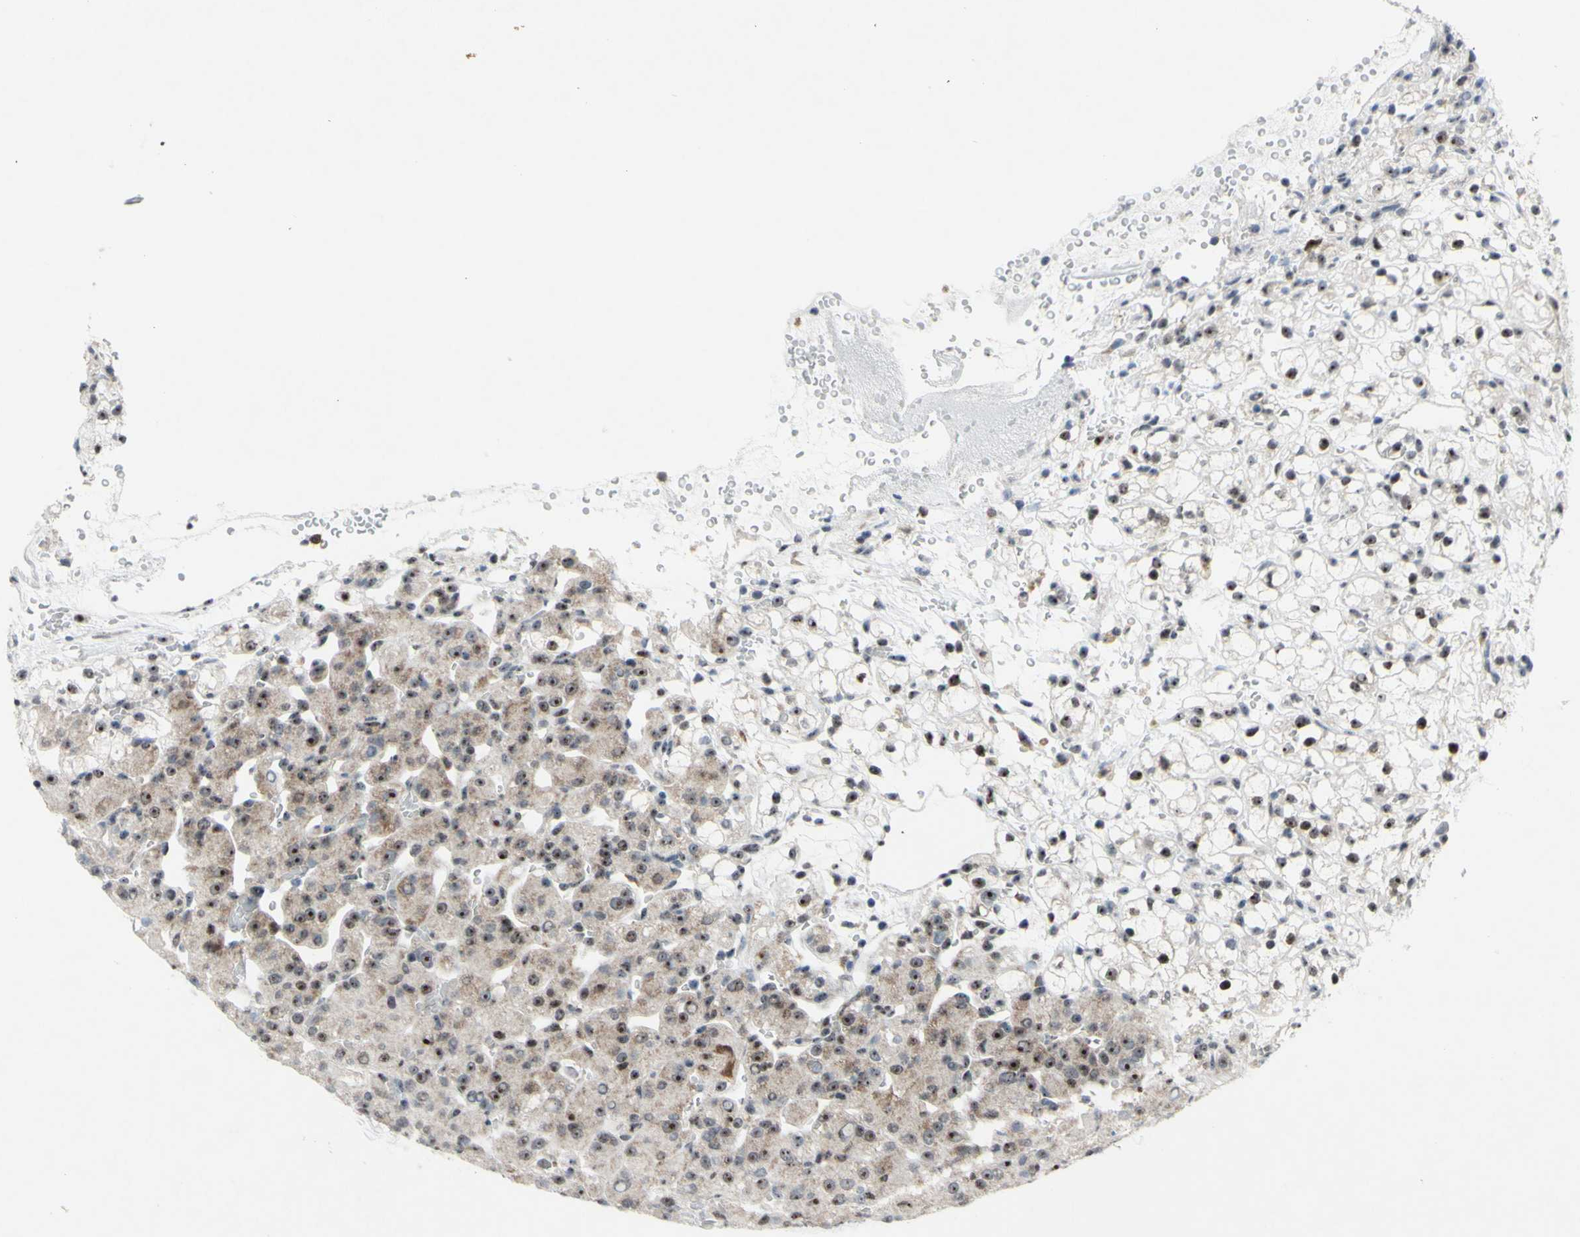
{"staining": {"intensity": "moderate", "quantity": "25%-75%", "location": "cytoplasmic/membranous,nuclear"}, "tissue": "renal cancer", "cell_type": "Tumor cells", "image_type": "cancer", "snomed": [{"axis": "morphology", "description": "Adenocarcinoma, NOS"}, {"axis": "topography", "description": "Kidney"}], "caption": "An immunohistochemistry (IHC) photomicrograph of tumor tissue is shown. Protein staining in brown shows moderate cytoplasmic/membranous and nuclear positivity in renal cancer (adenocarcinoma) within tumor cells.", "gene": "POLR1A", "patient": {"sex": "male", "age": 61}}